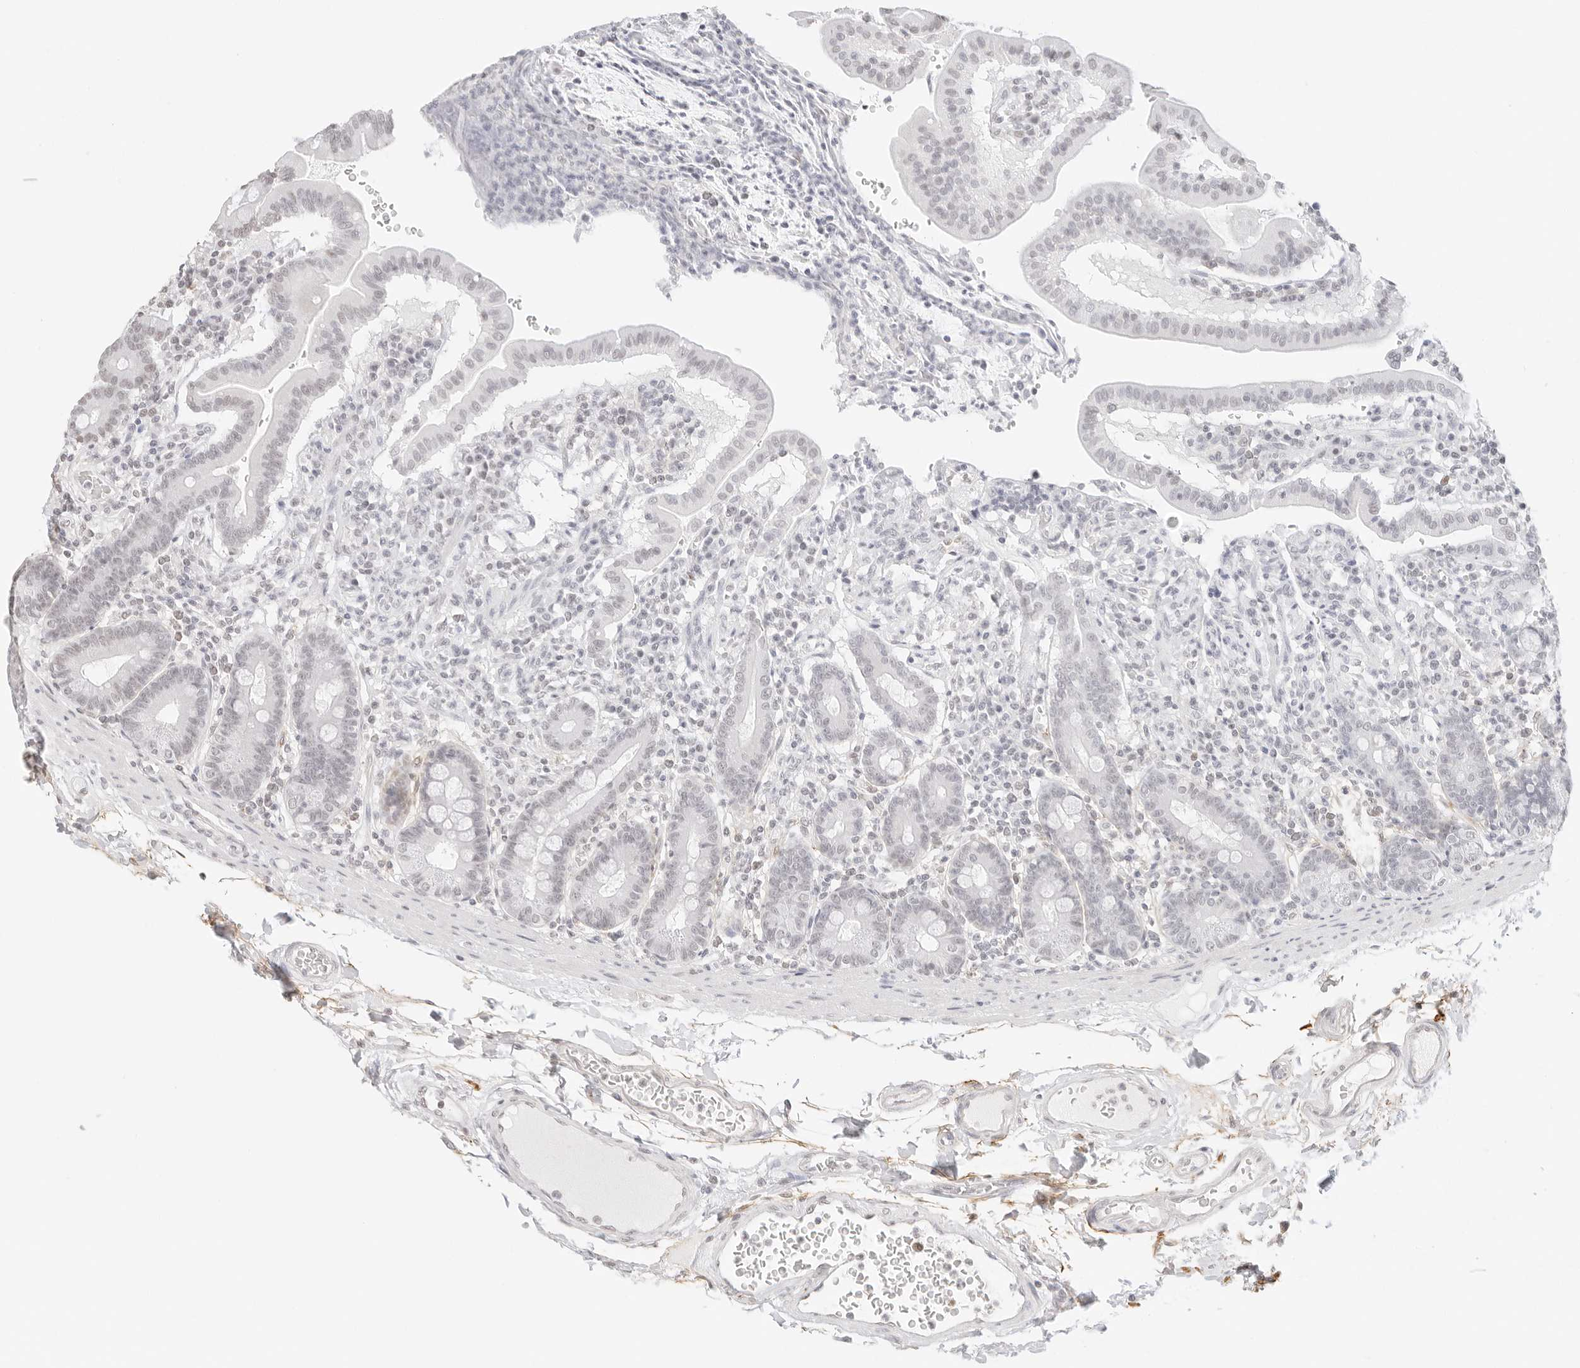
{"staining": {"intensity": "negative", "quantity": "none", "location": "none"}, "tissue": "duodenum", "cell_type": "Glandular cells", "image_type": "normal", "snomed": [{"axis": "morphology", "description": "Normal tissue, NOS"}, {"axis": "morphology", "description": "Adenocarcinoma, NOS"}, {"axis": "topography", "description": "Pancreas"}, {"axis": "topography", "description": "Duodenum"}], "caption": "Immunohistochemical staining of unremarkable duodenum demonstrates no significant positivity in glandular cells.", "gene": "FBLN5", "patient": {"sex": "male", "age": 50}}